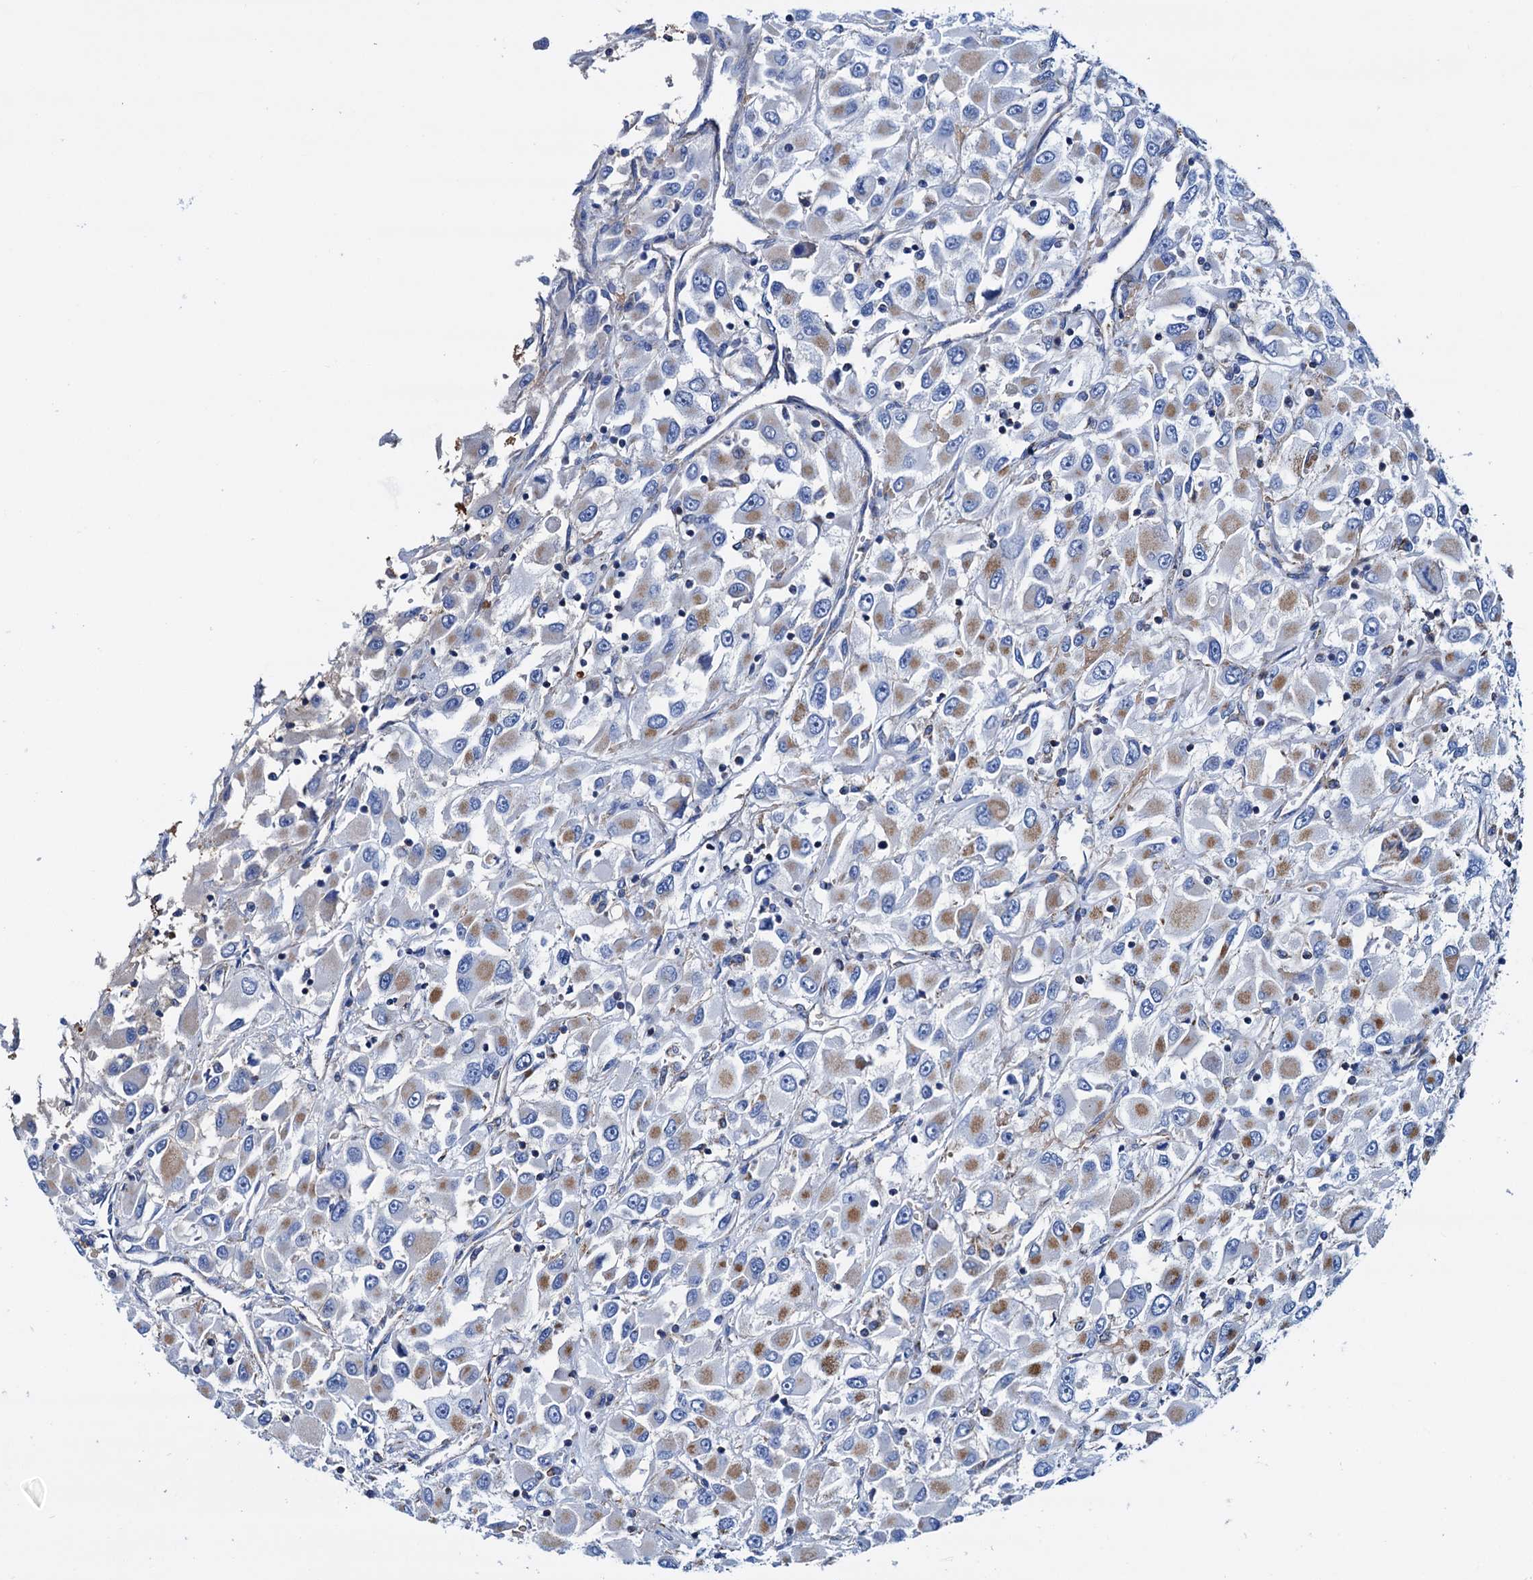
{"staining": {"intensity": "moderate", "quantity": "25%-75%", "location": "cytoplasmic/membranous"}, "tissue": "renal cancer", "cell_type": "Tumor cells", "image_type": "cancer", "snomed": [{"axis": "morphology", "description": "Adenocarcinoma, NOS"}, {"axis": "topography", "description": "Kidney"}], "caption": "Immunohistochemistry (IHC) micrograph of neoplastic tissue: renal cancer stained using immunohistochemistry (IHC) demonstrates medium levels of moderate protein expression localized specifically in the cytoplasmic/membranous of tumor cells, appearing as a cytoplasmic/membranous brown color.", "gene": "RASSF9", "patient": {"sex": "female", "age": 52}}